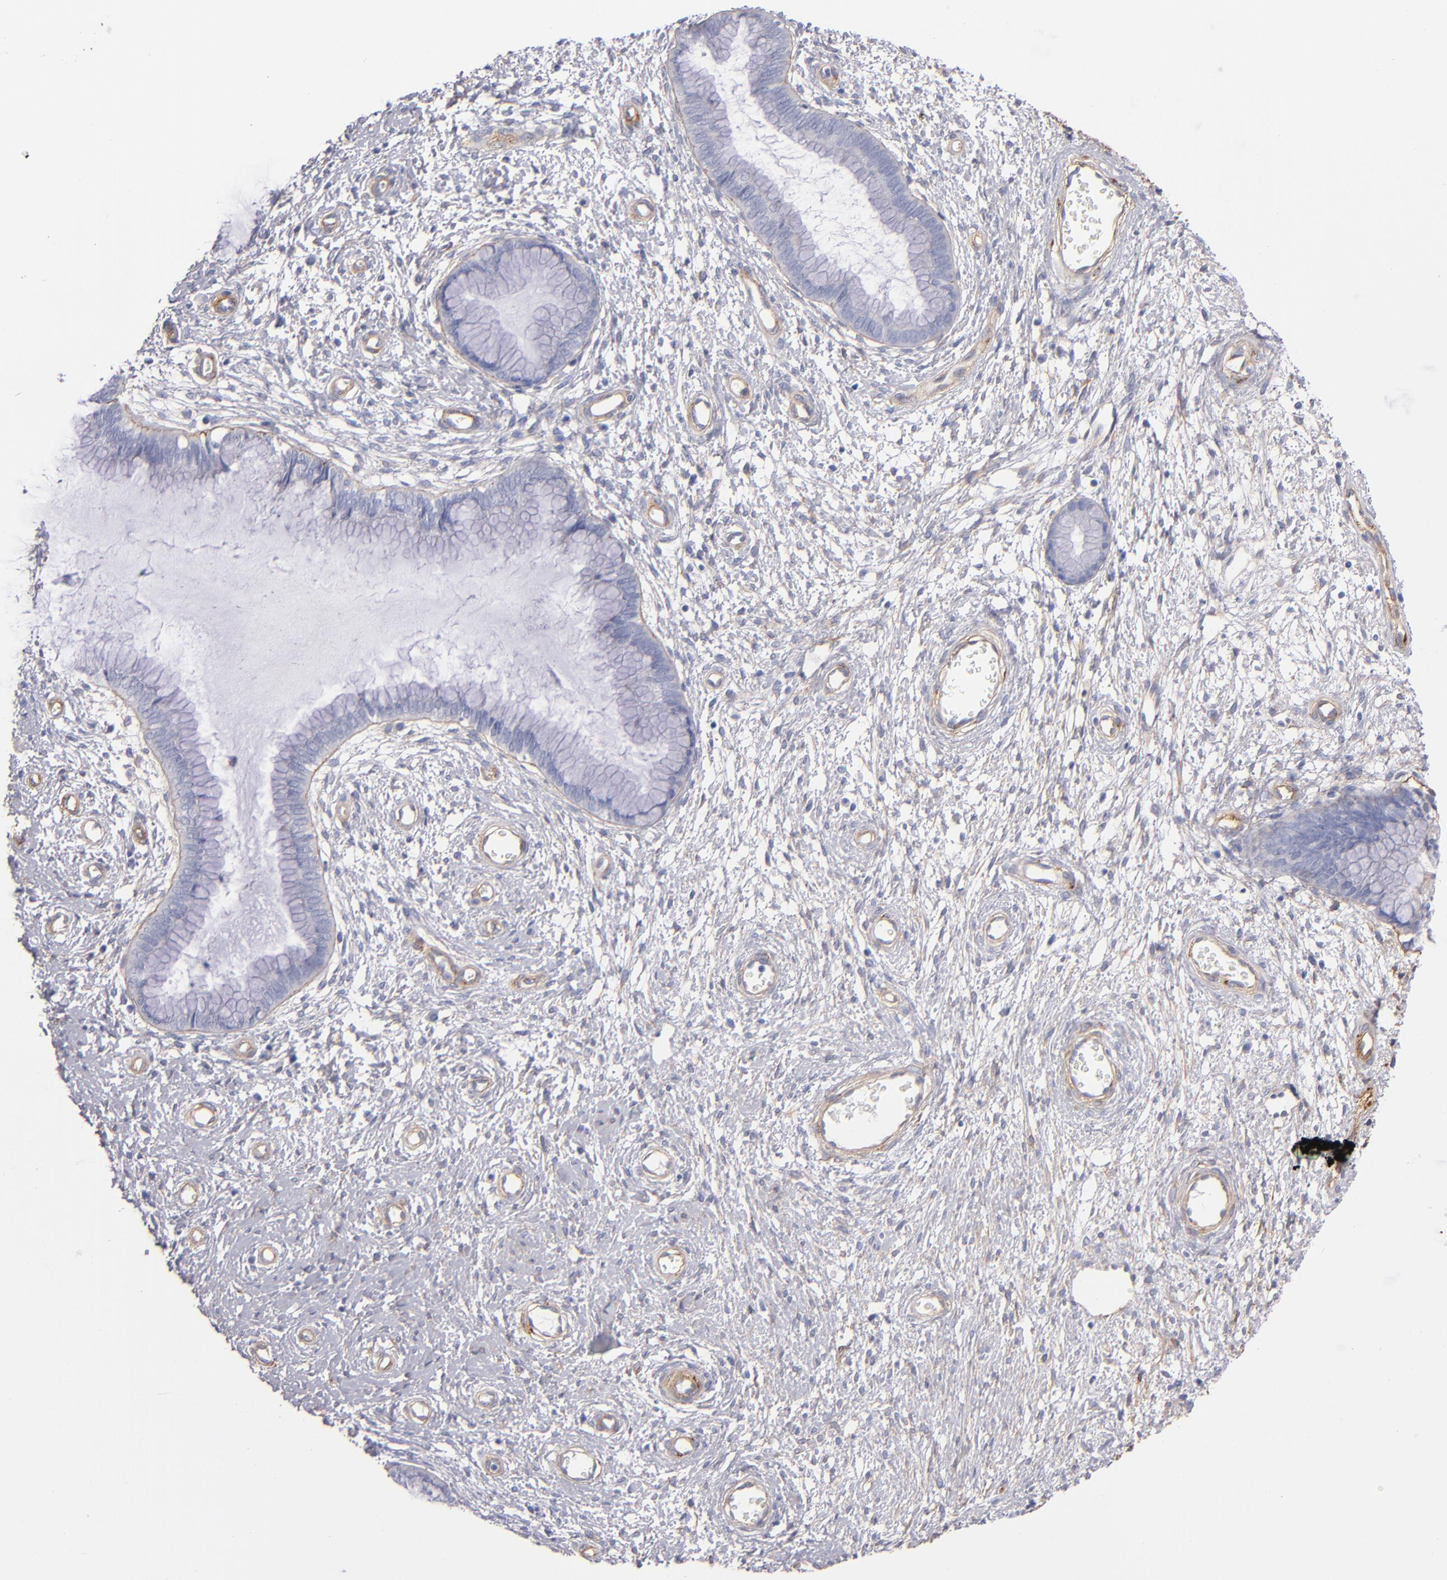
{"staining": {"intensity": "negative", "quantity": "none", "location": "none"}, "tissue": "cervix", "cell_type": "Glandular cells", "image_type": "normal", "snomed": [{"axis": "morphology", "description": "Normal tissue, NOS"}, {"axis": "topography", "description": "Cervix"}], "caption": "Protein analysis of normal cervix displays no significant positivity in glandular cells.", "gene": "LAMC1", "patient": {"sex": "female", "age": 55}}